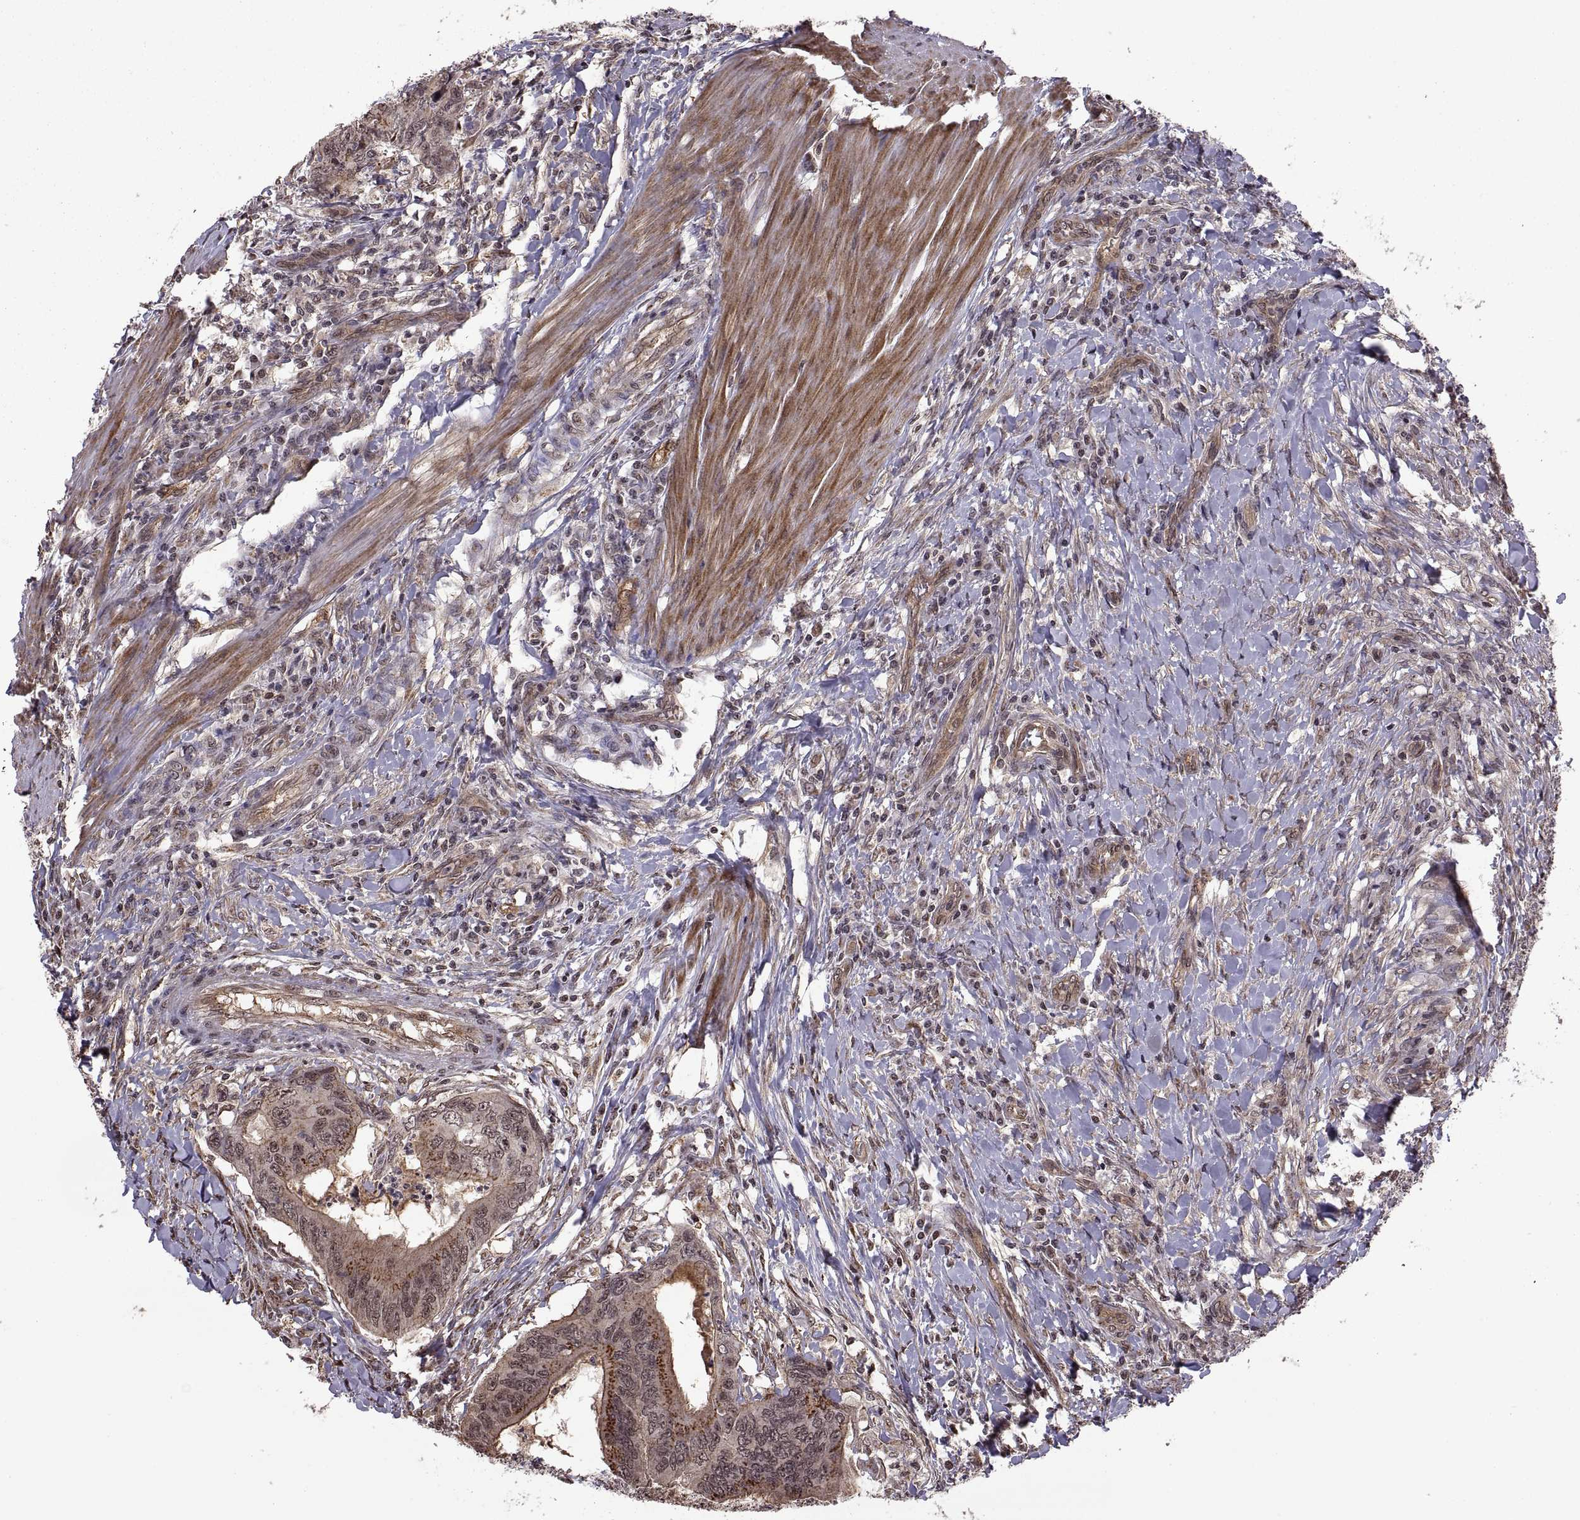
{"staining": {"intensity": "strong", "quantity": "25%-75%", "location": "cytoplasmic/membranous"}, "tissue": "colorectal cancer", "cell_type": "Tumor cells", "image_type": "cancer", "snomed": [{"axis": "morphology", "description": "Adenocarcinoma, NOS"}, {"axis": "topography", "description": "Colon"}], "caption": "This histopathology image exhibits IHC staining of human colorectal cancer (adenocarcinoma), with high strong cytoplasmic/membranous expression in approximately 25%-75% of tumor cells.", "gene": "ARRB1", "patient": {"sex": "male", "age": 53}}